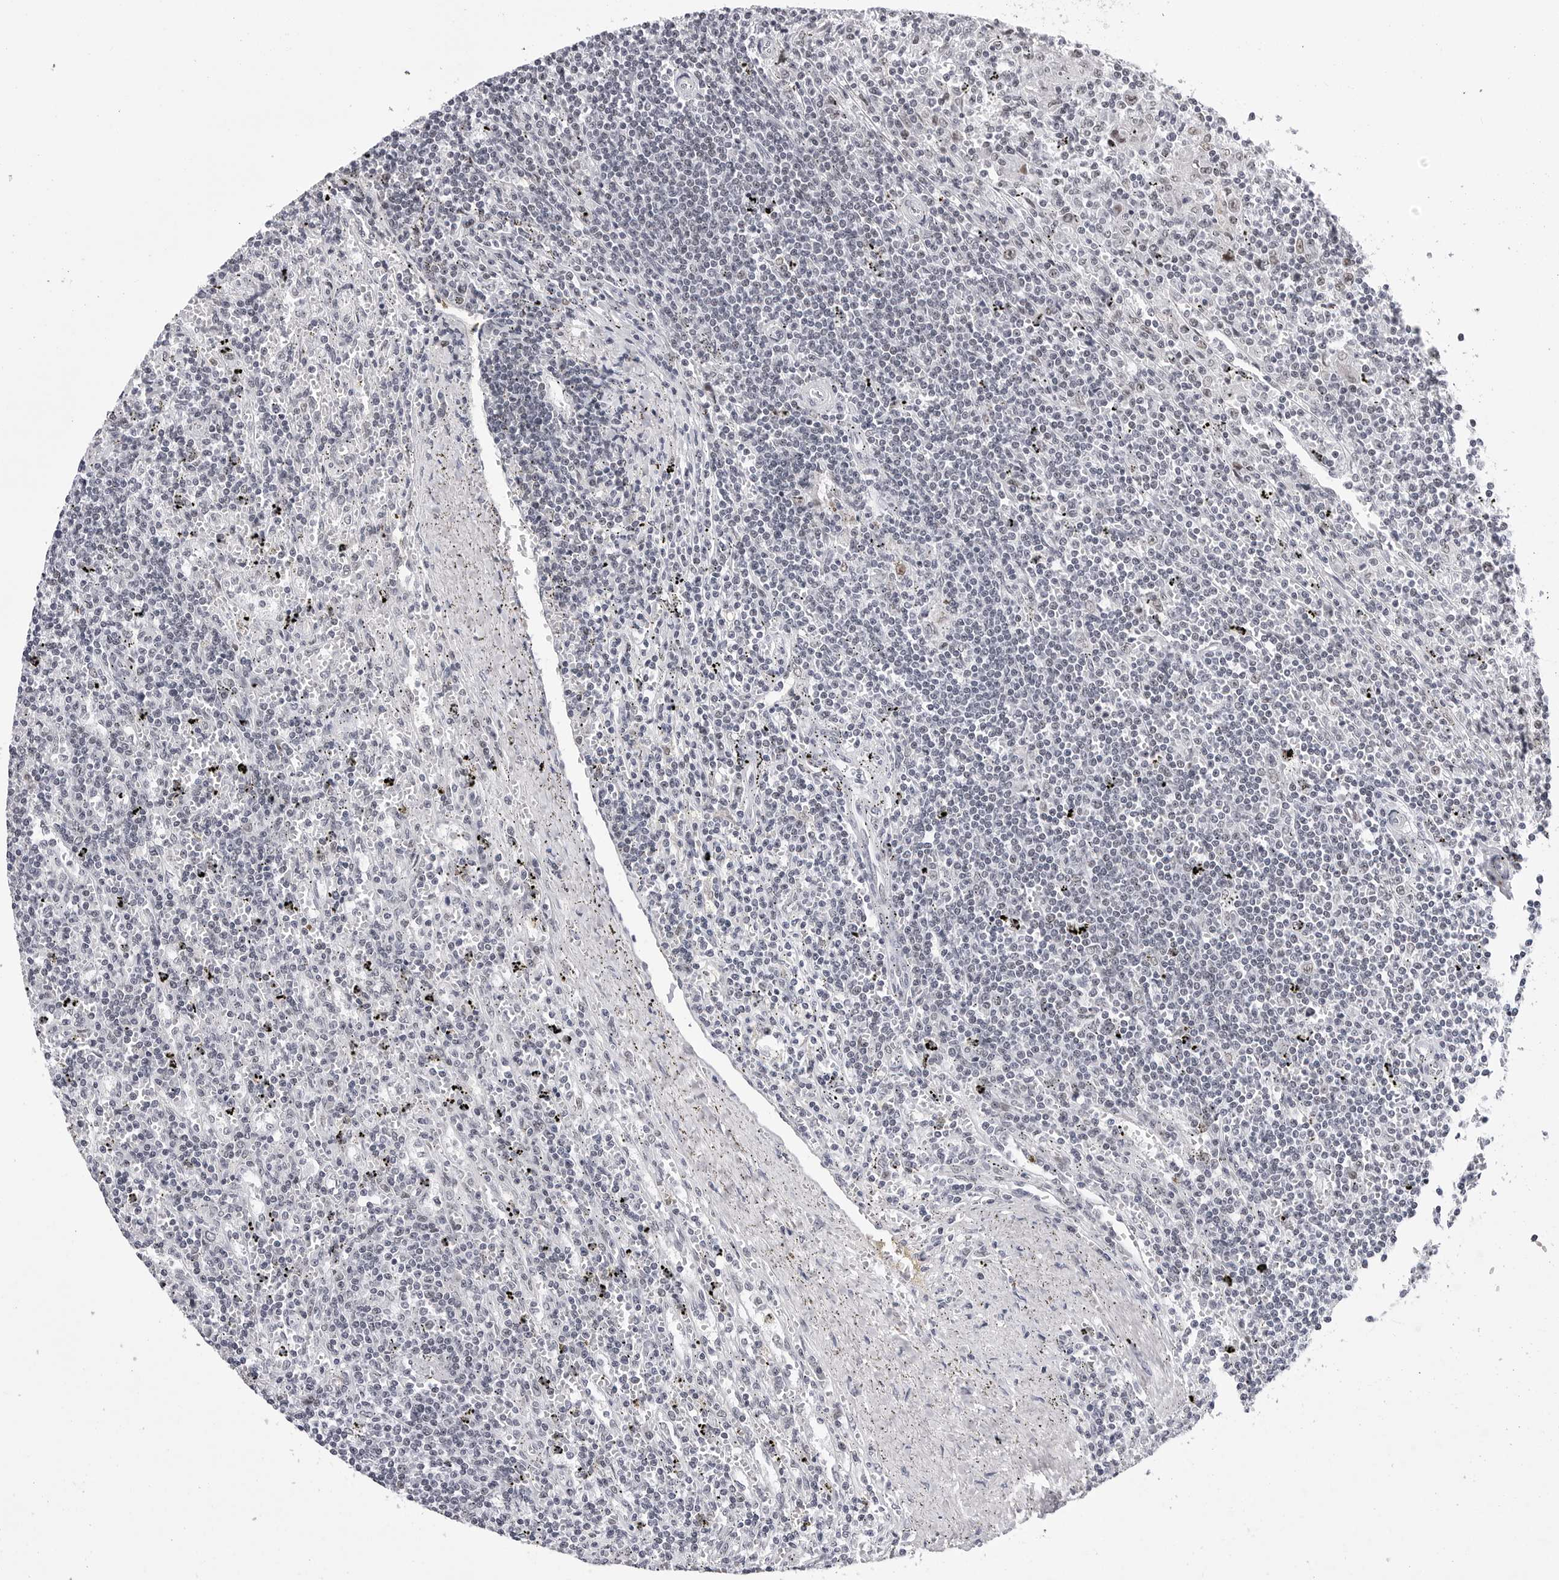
{"staining": {"intensity": "negative", "quantity": "none", "location": "none"}, "tissue": "lymphoma", "cell_type": "Tumor cells", "image_type": "cancer", "snomed": [{"axis": "morphology", "description": "Malignant lymphoma, non-Hodgkin's type, Low grade"}, {"axis": "topography", "description": "Spleen"}], "caption": "Human malignant lymphoma, non-Hodgkin's type (low-grade) stained for a protein using immunohistochemistry (IHC) reveals no expression in tumor cells.", "gene": "SF3B4", "patient": {"sex": "male", "age": 76}}